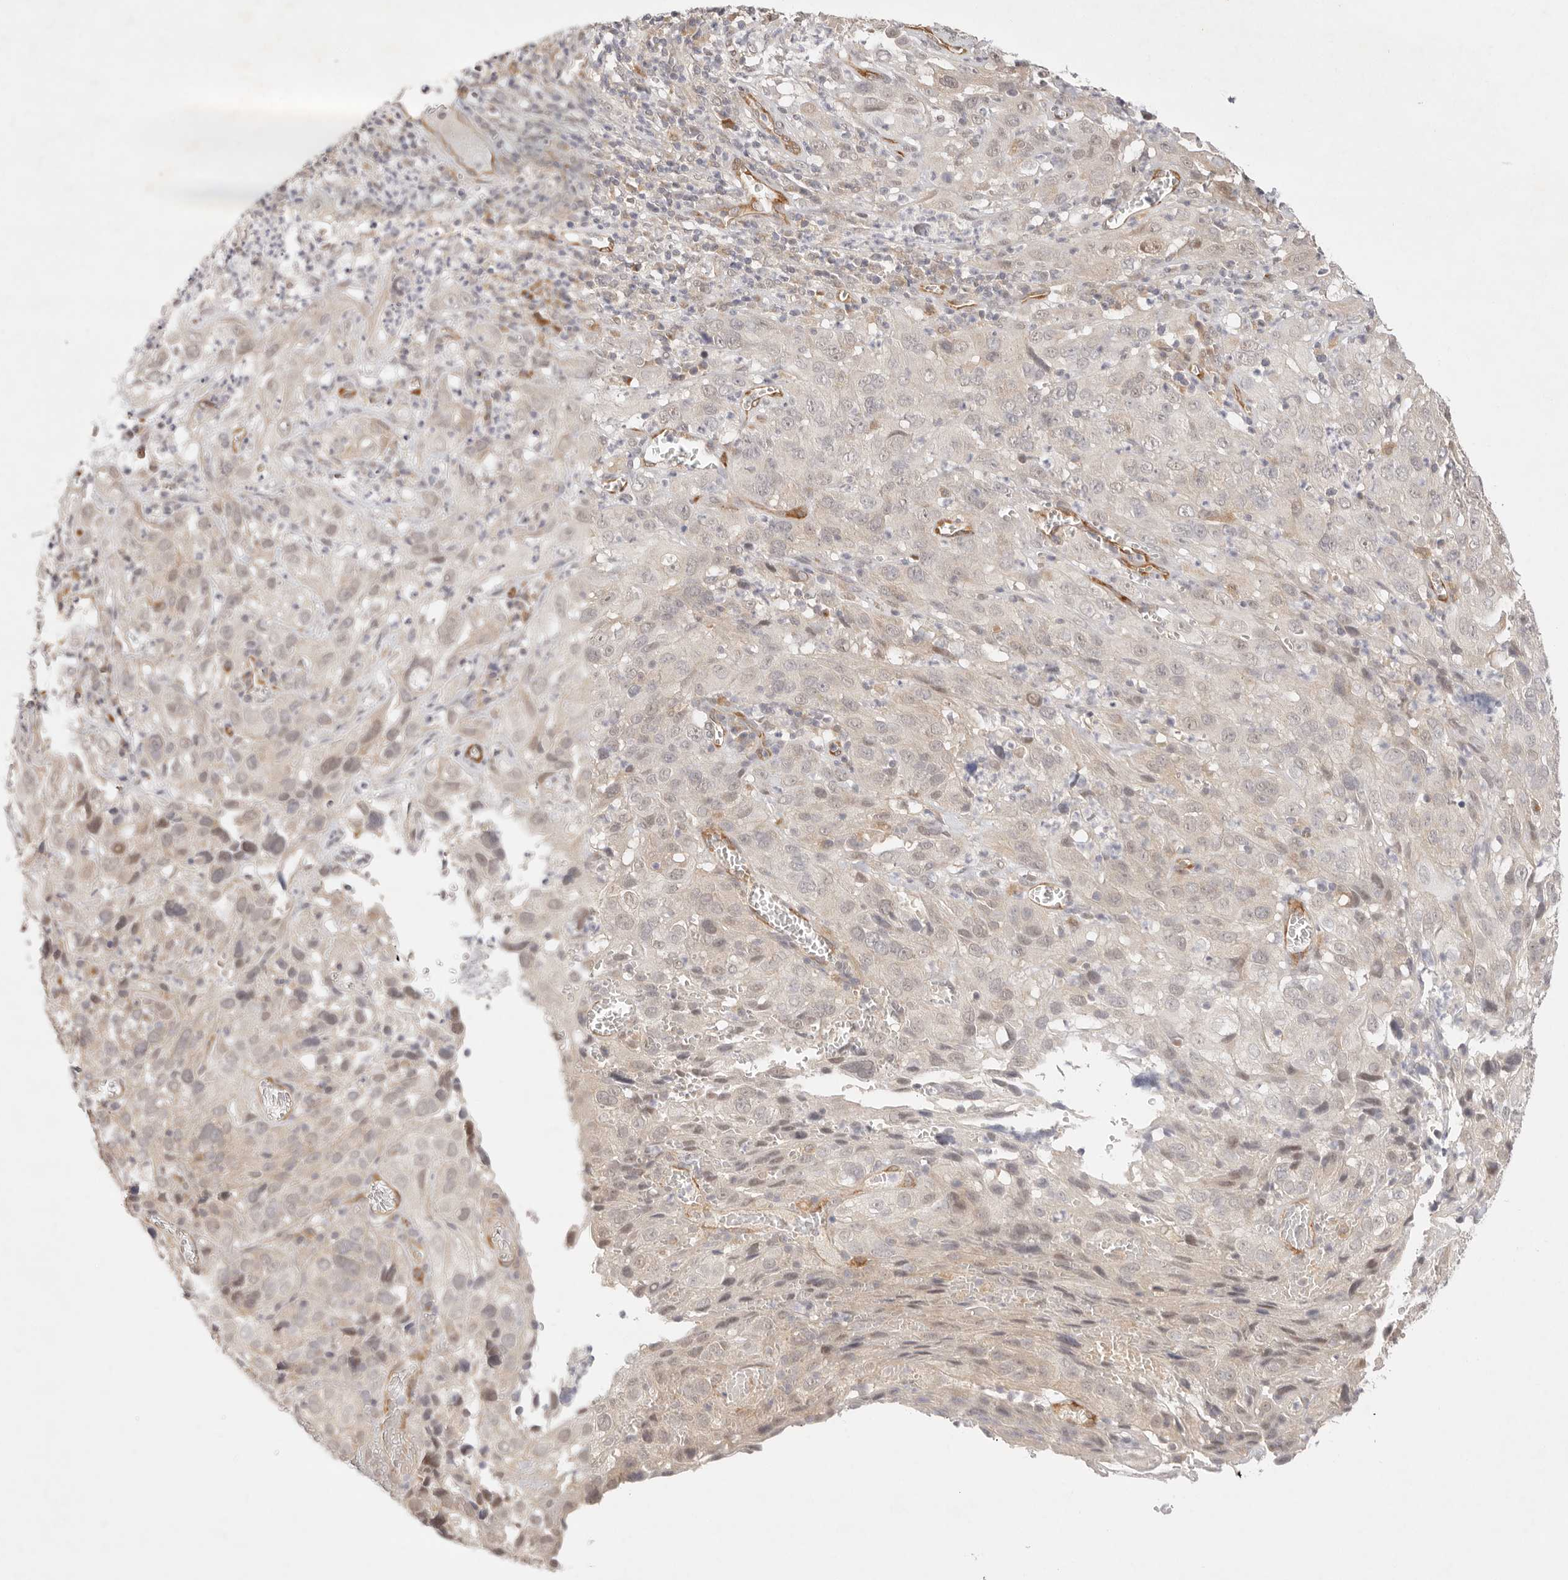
{"staining": {"intensity": "negative", "quantity": "none", "location": "none"}, "tissue": "cervical cancer", "cell_type": "Tumor cells", "image_type": "cancer", "snomed": [{"axis": "morphology", "description": "Squamous cell carcinoma, NOS"}, {"axis": "topography", "description": "Cervix"}], "caption": "Cervical cancer (squamous cell carcinoma) was stained to show a protein in brown. There is no significant expression in tumor cells.", "gene": "GPR156", "patient": {"sex": "female", "age": 32}}